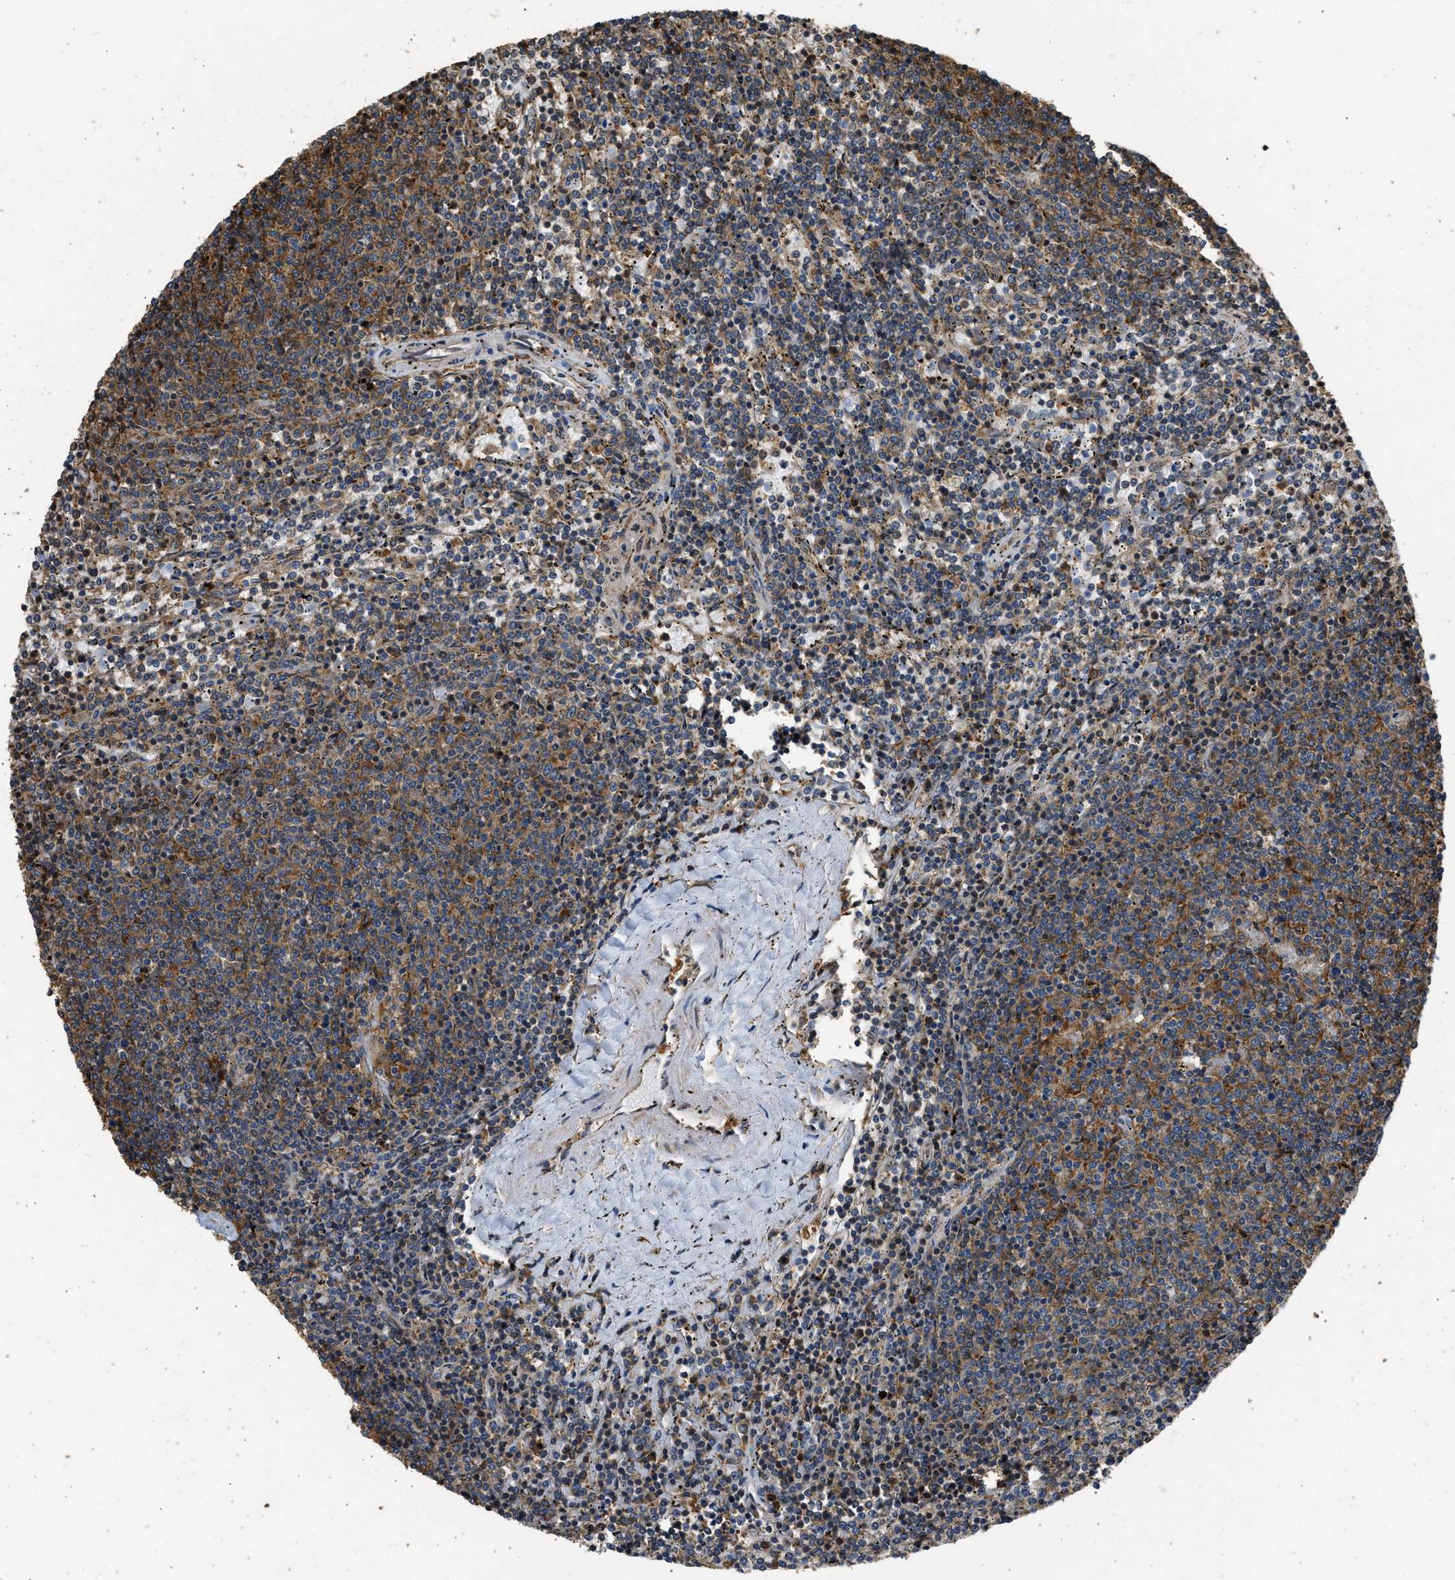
{"staining": {"intensity": "moderate", "quantity": ">75%", "location": "cytoplasmic/membranous"}, "tissue": "lymphoma", "cell_type": "Tumor cells", "image_type": "cancer", "snomed": [{"axis": "morphology", "description": "Malignant lymphoma, non-Hodgkin's type, Low grade"}, {"axis": "topography", "description": "Spleen"}], "caption": "An immunohistochemistry (IHC) image of neoplastic tissue is shown. Protein staining in brown labels moderate cytoplasmic/membranous positivity in malignant lymphoma, non-Hodgkin's type (low-grade) within tumor cells.", "gene": "SLC36A4", "patient": {"sex": "female", "age": 50}}